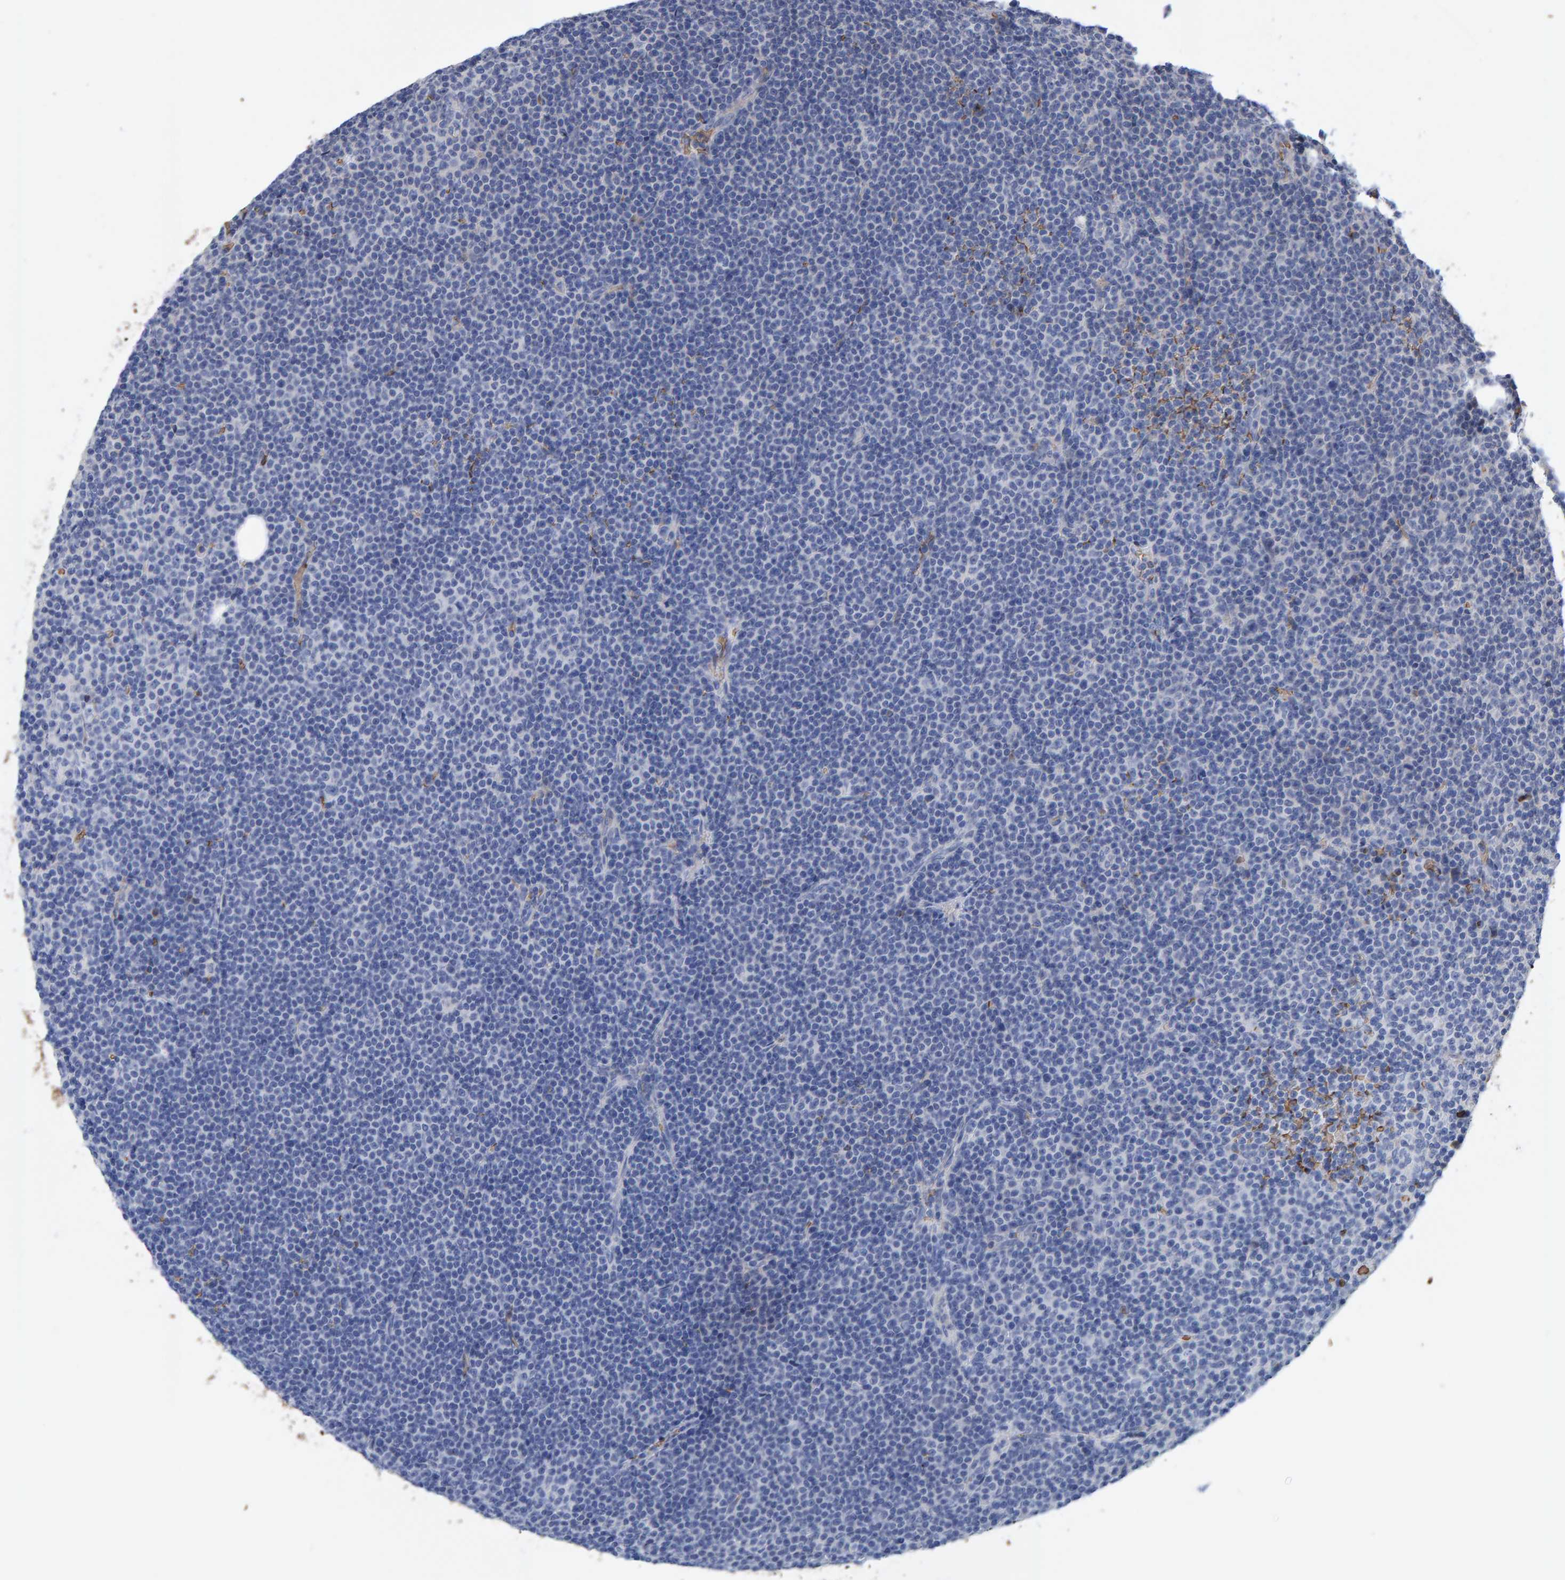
{"staining": {"intensity": "negative", "quantity": "none", "location": "none"}, "tissue": "lymphoma", "cell_type": "Tumor cells", "image_type": "cancer", "snomed": [{"axis": "morphology", "description": "Malignant lymphoma, non-Hodgkin's type, Low grade"}, {"axis": "topography", "description": "Lymph node"}], "caption": "Immunohistochemistry photomicrograph of neoplastic tissue: lymphoma stained with DAB (3,3'-diaminobenzidine) shows no significant protein staining in tumor cells.", "gene": "VPS9D1", "patient": {"sex": "female", "age": 67}}